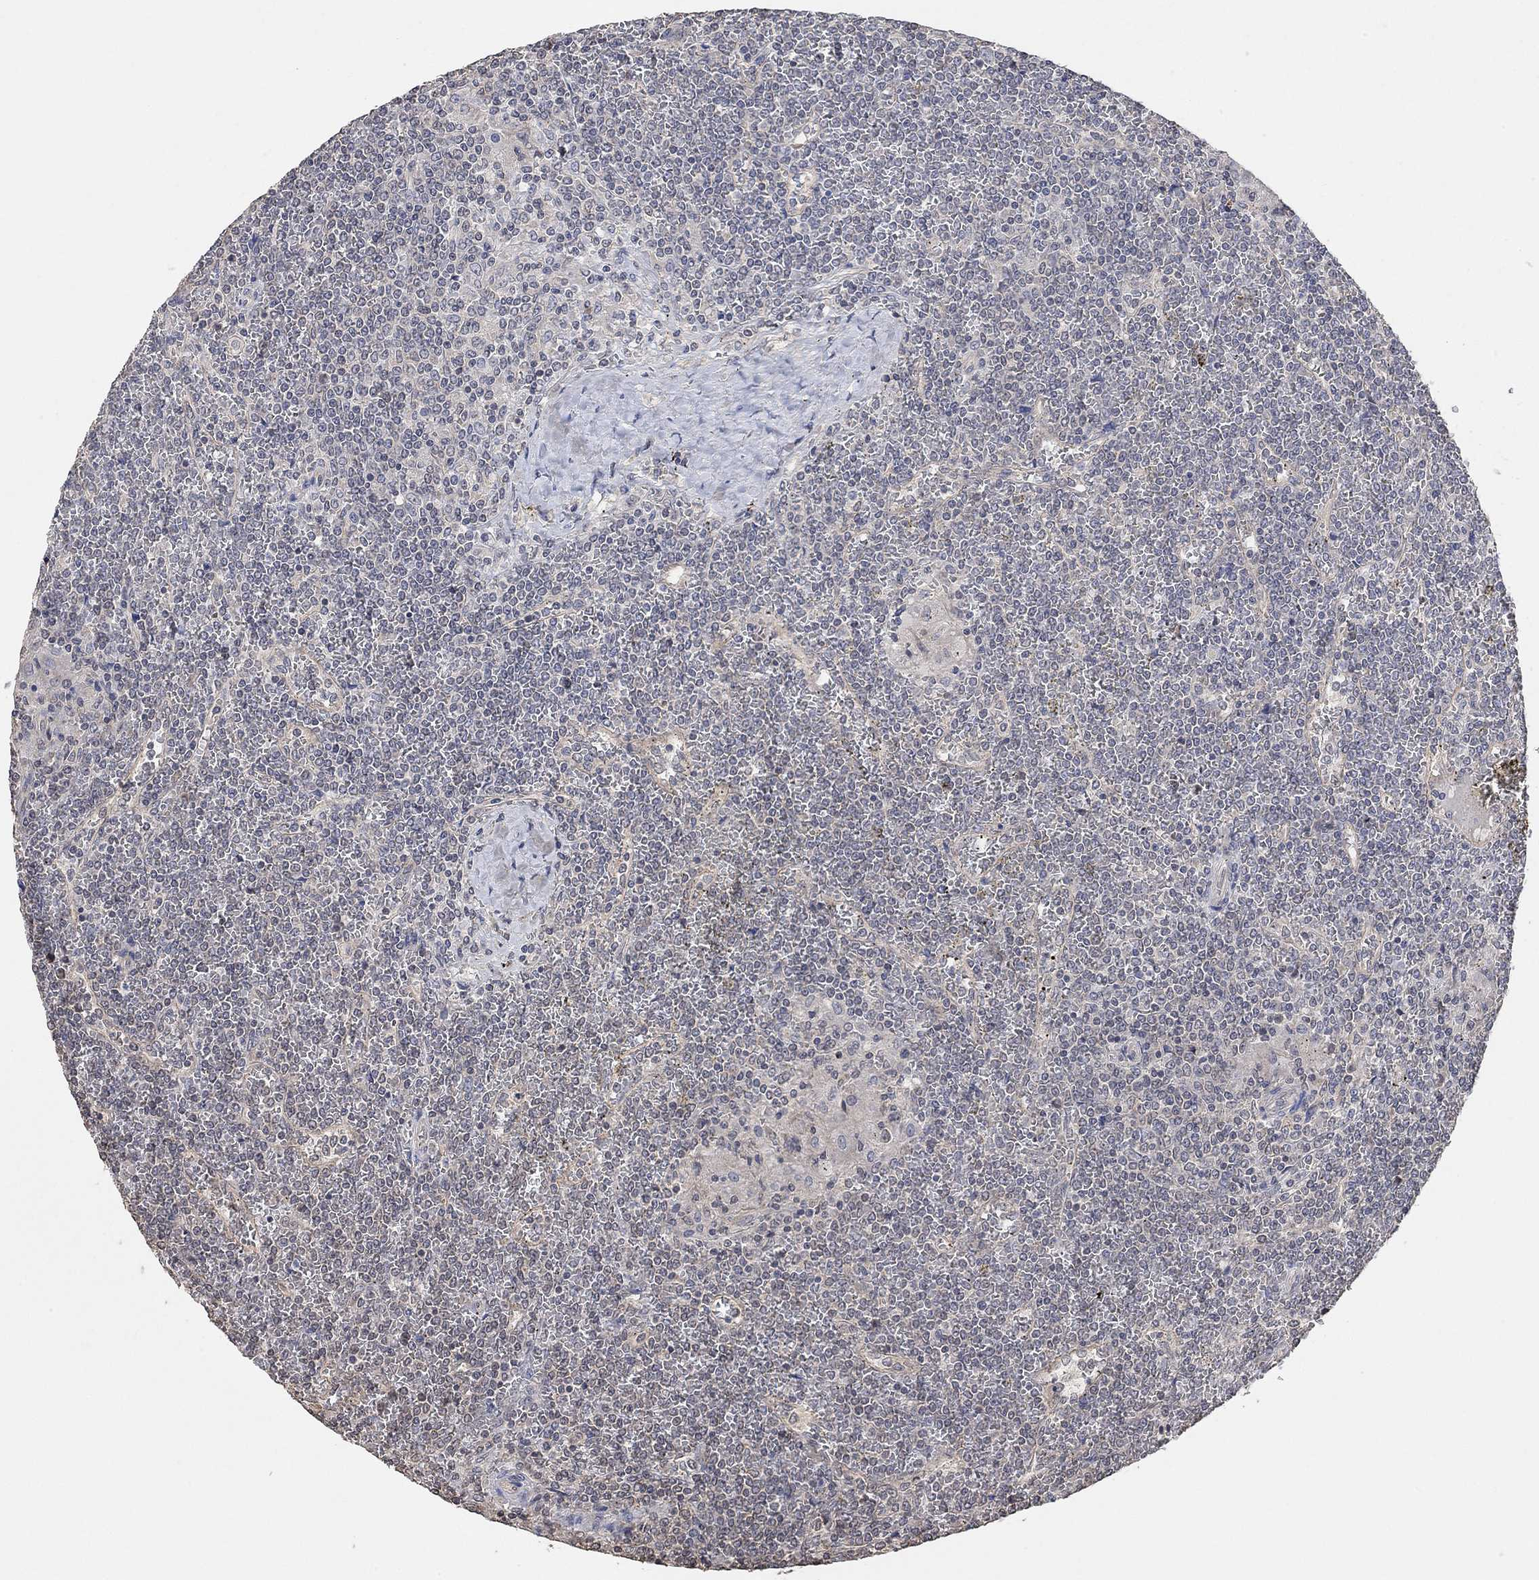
{"staining": {"intensity": "negative", "quantity": "none", "location": "none"}, "tissue": "lymphoma", "cell_type": "Tumor cells", "image_type": "cancer", "snomed": [{"axis": "morphology", "description": "Malignant lymphoma, non-Hodgkin's type, Low grade"}, {"axis": "topography", "description": "Spleen"}], "caption": "Immunohistochemistry (IHC) histopathology image of lymphoma stained for a protein (brown), which demonstrates no positivity in tumor cells.", "gene": "UNC5B", "patient": {"sex": "female", "age": 19}}